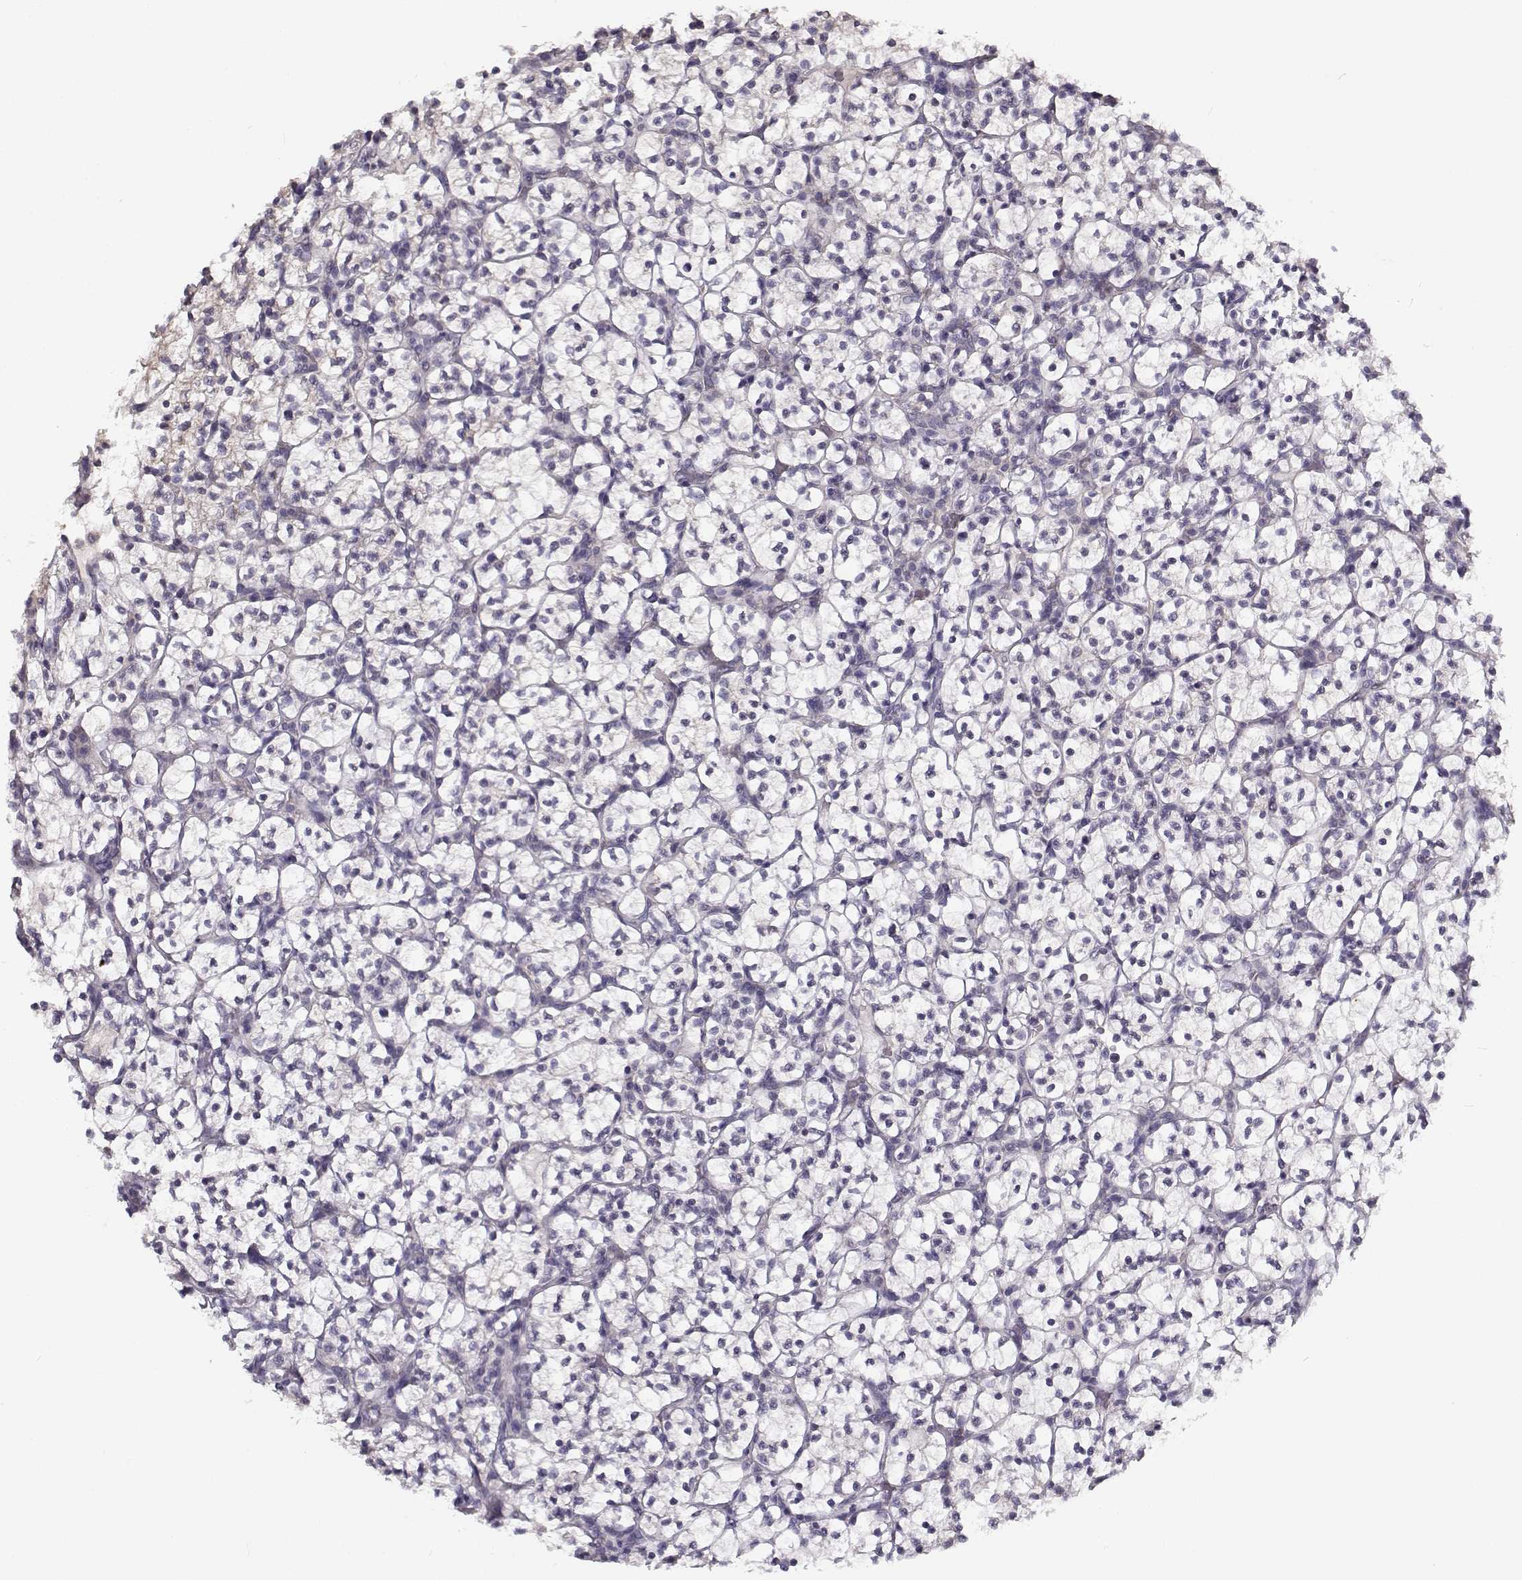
{"staining": {"intensity": "negative", "quantity": "none", "location": "none"}, "tissue": "renal cancer", "cell_type": "Tumor cells", "image_type": "cancer", "snomed": [{"axis": "morphology", "description": "Adenocarcinoma, NOS"}, {"axis": "topography", "description": "Kidney"}], "caption": "Protein analysis of adenocarcinoma (renal) shows no significant expression in tumor cells. (Immunohistochemistry (ihc), brightfield microscopy, high magnification).", "gene": "TMEM145", "patient": {"sex": "female", "age": 89}}